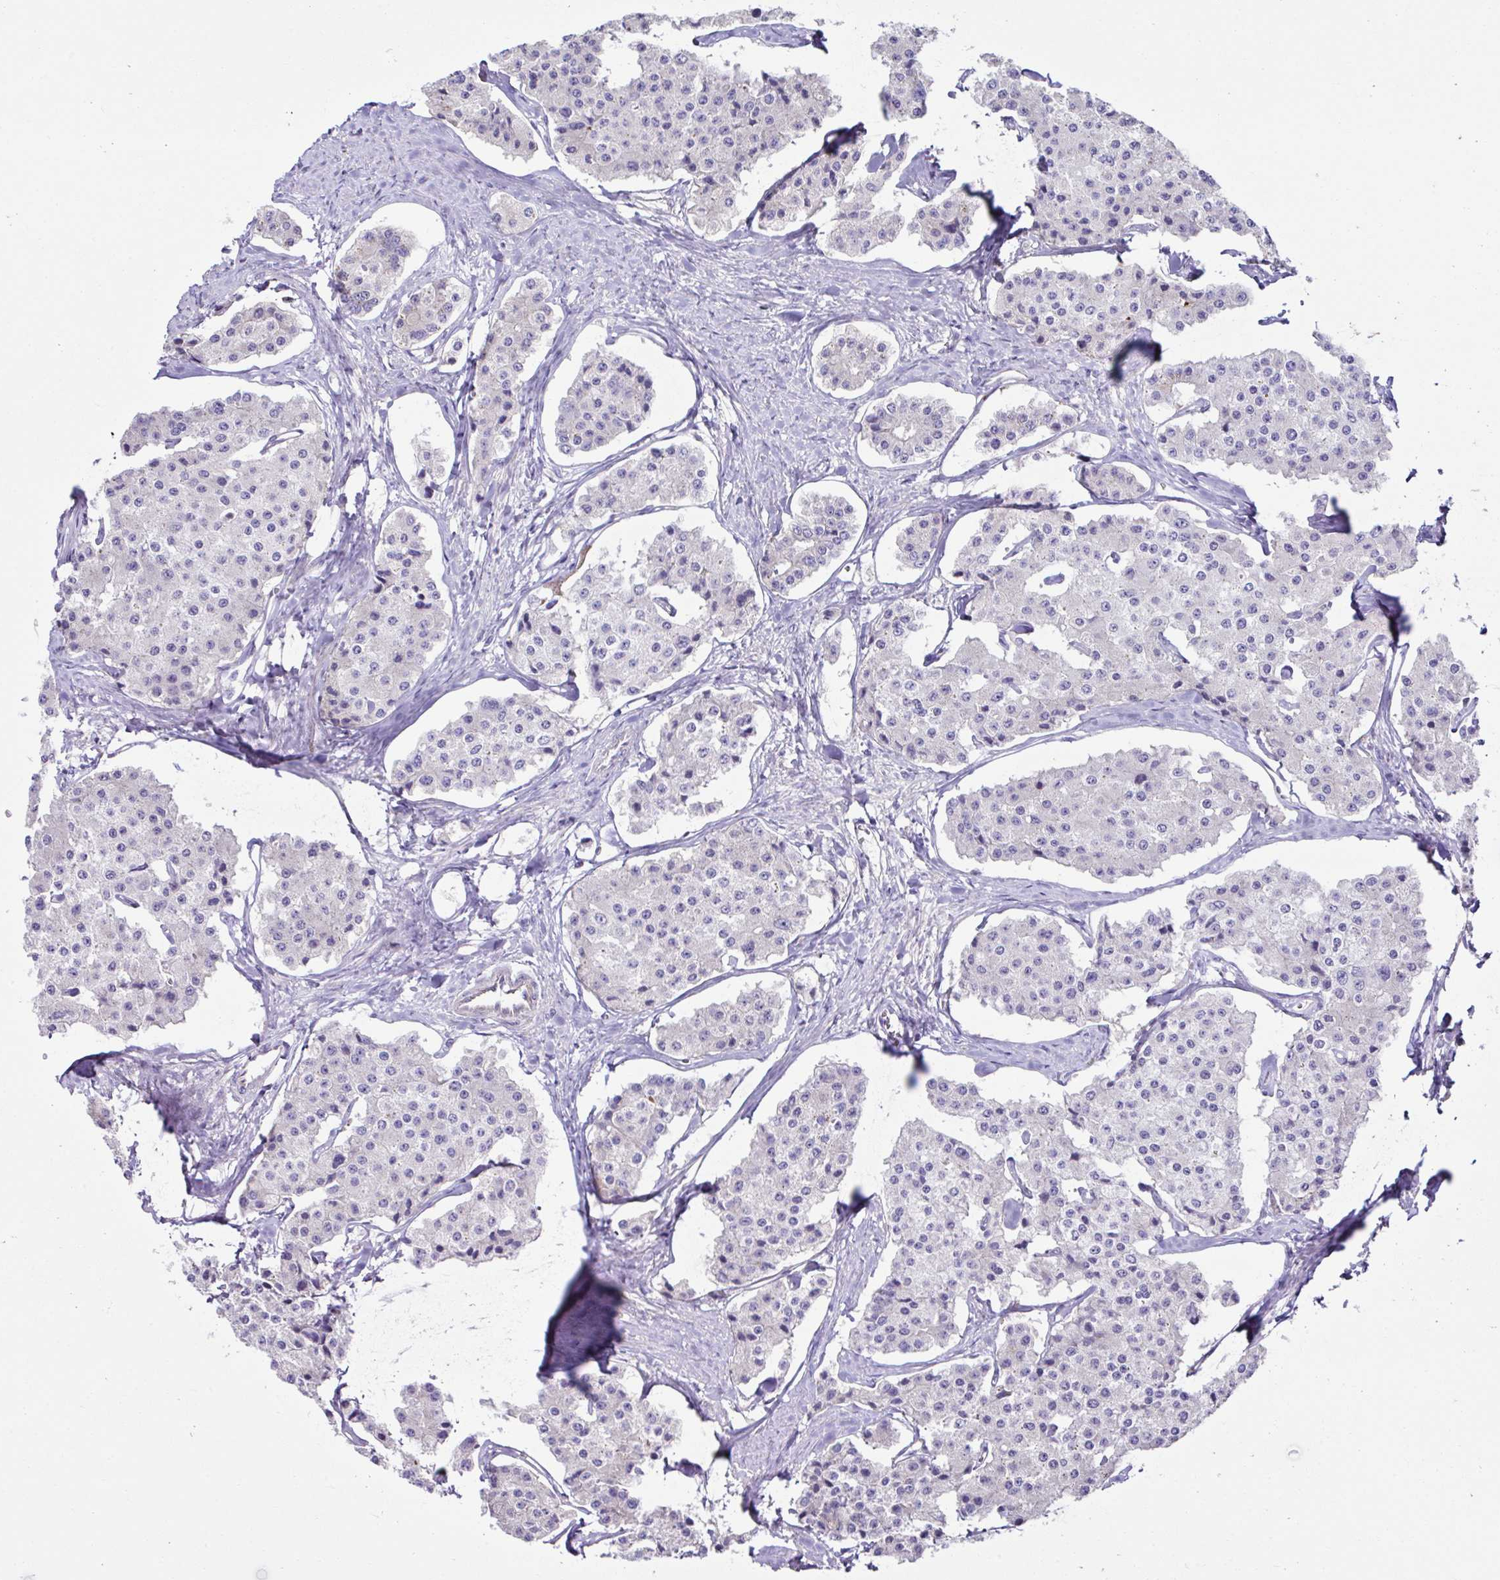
{"staining": {"intensity": "negative", "quantity": "none", "location": "none"}, "tissue": "carcinoid", "cell_type": "Tumor cells", "image_type": "cancer", "snomed": [{"axis": "morphology", "description": "Carcinoid, malignant, NOS"}, {"axis": "topography", "description": "Small intestine"}], "caption": "The histopathology image demonstrates no staining of tumor cells in malignant carcinoid.", "gene": "CCDC85C", "patient": {"sex": "female", "age": 65}}